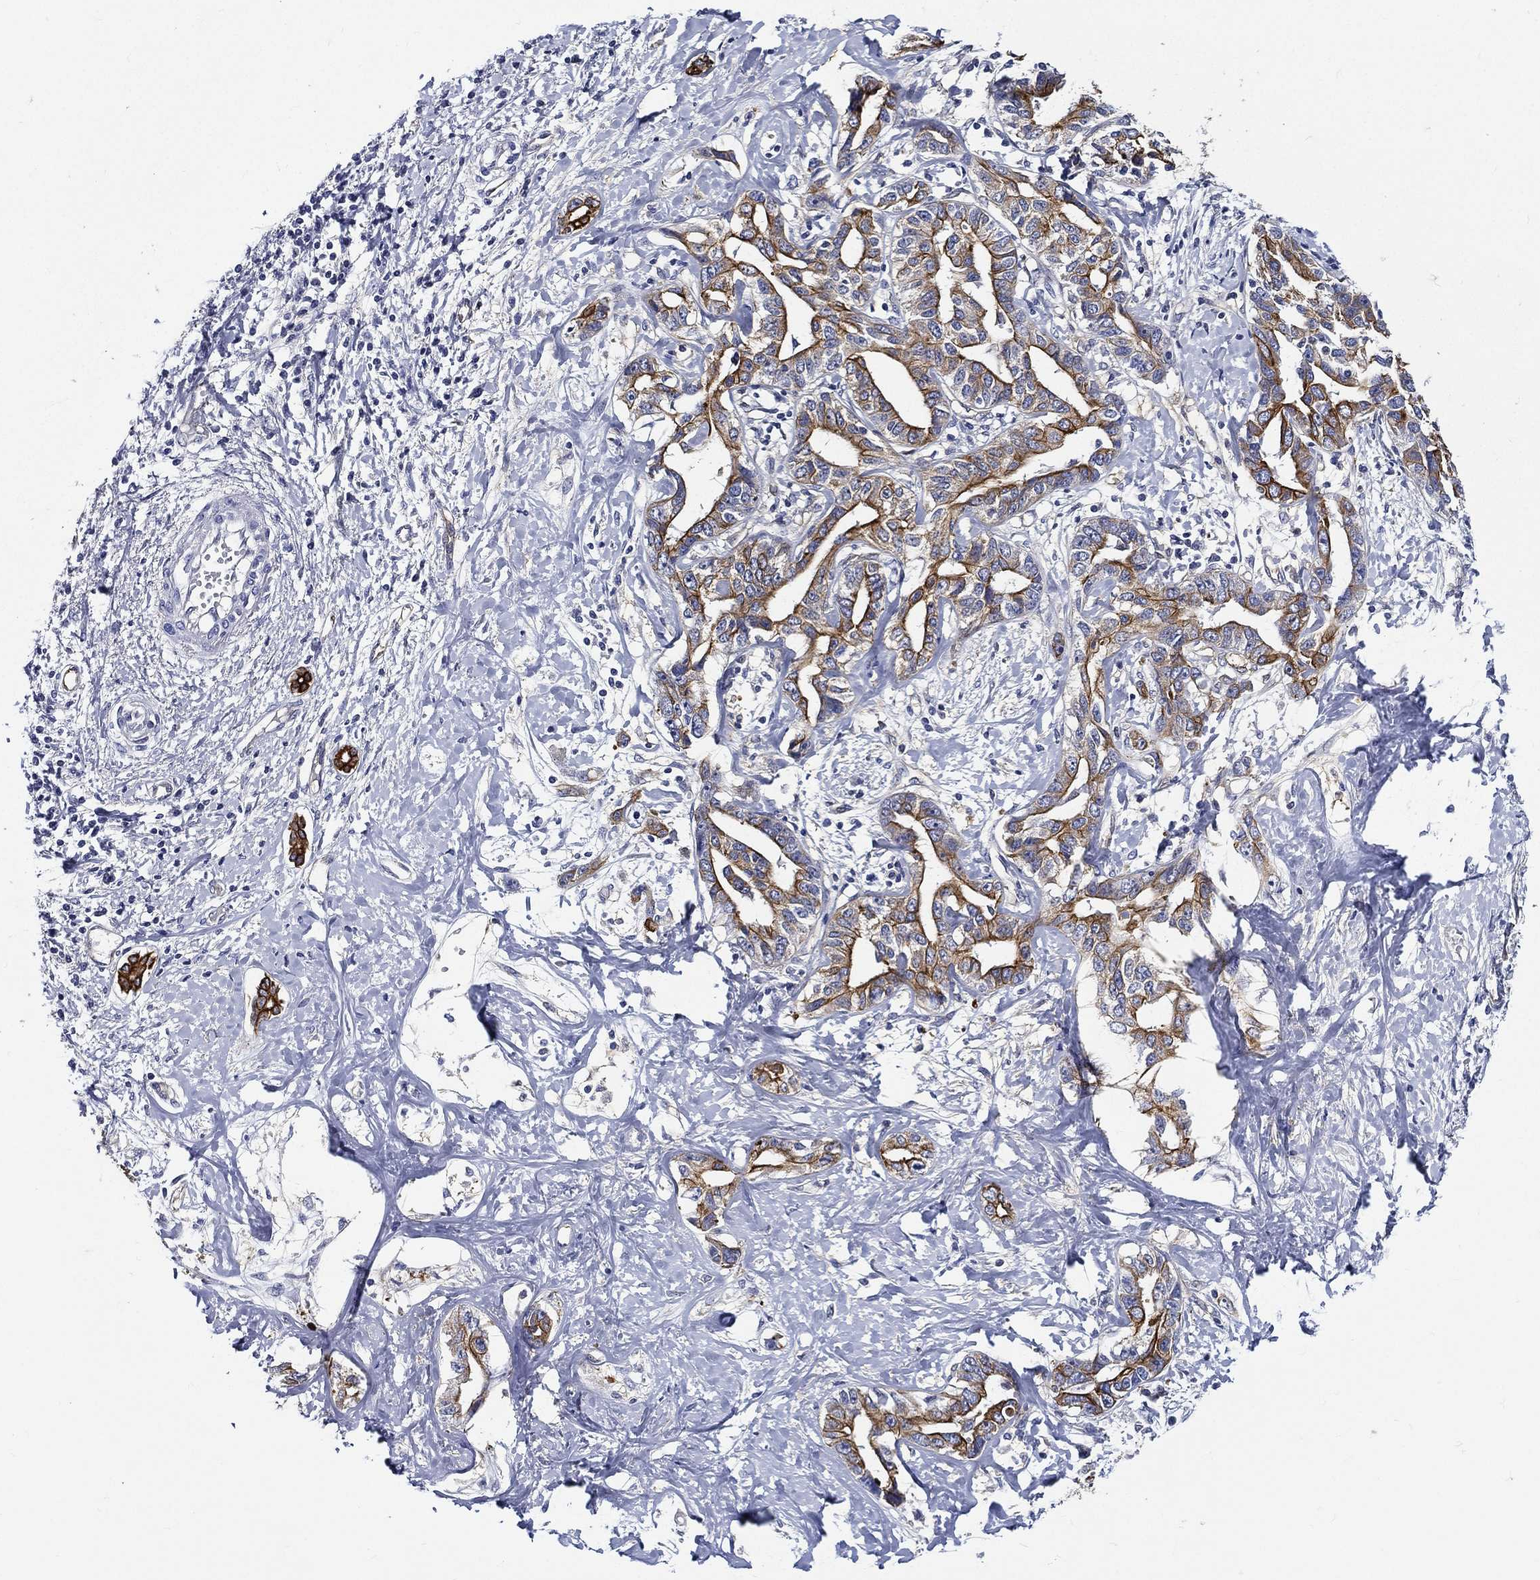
{"staining": {"intensity": "strong", "quantity": "25%-75%", "location": "cytoplasmic/membranous"}, "tissue": "liver cancer", "cell_type": "Tumor cells", "image_type": "cancer", "snomed": [{"axis": "morphology", "description": "Cholangiocarcinoma"}, {"axis": "topography", "description": "Liver"}], "caption": "This micrograph demonstrates IHC staining of liver cancer (cholangiocarcinoma), with high strong cytoplasmic/membranous positivity in approximately 25%-75% of tumor cells.", "gene": "NEDD9", "patient": {"sex": "male", "age": 59}}